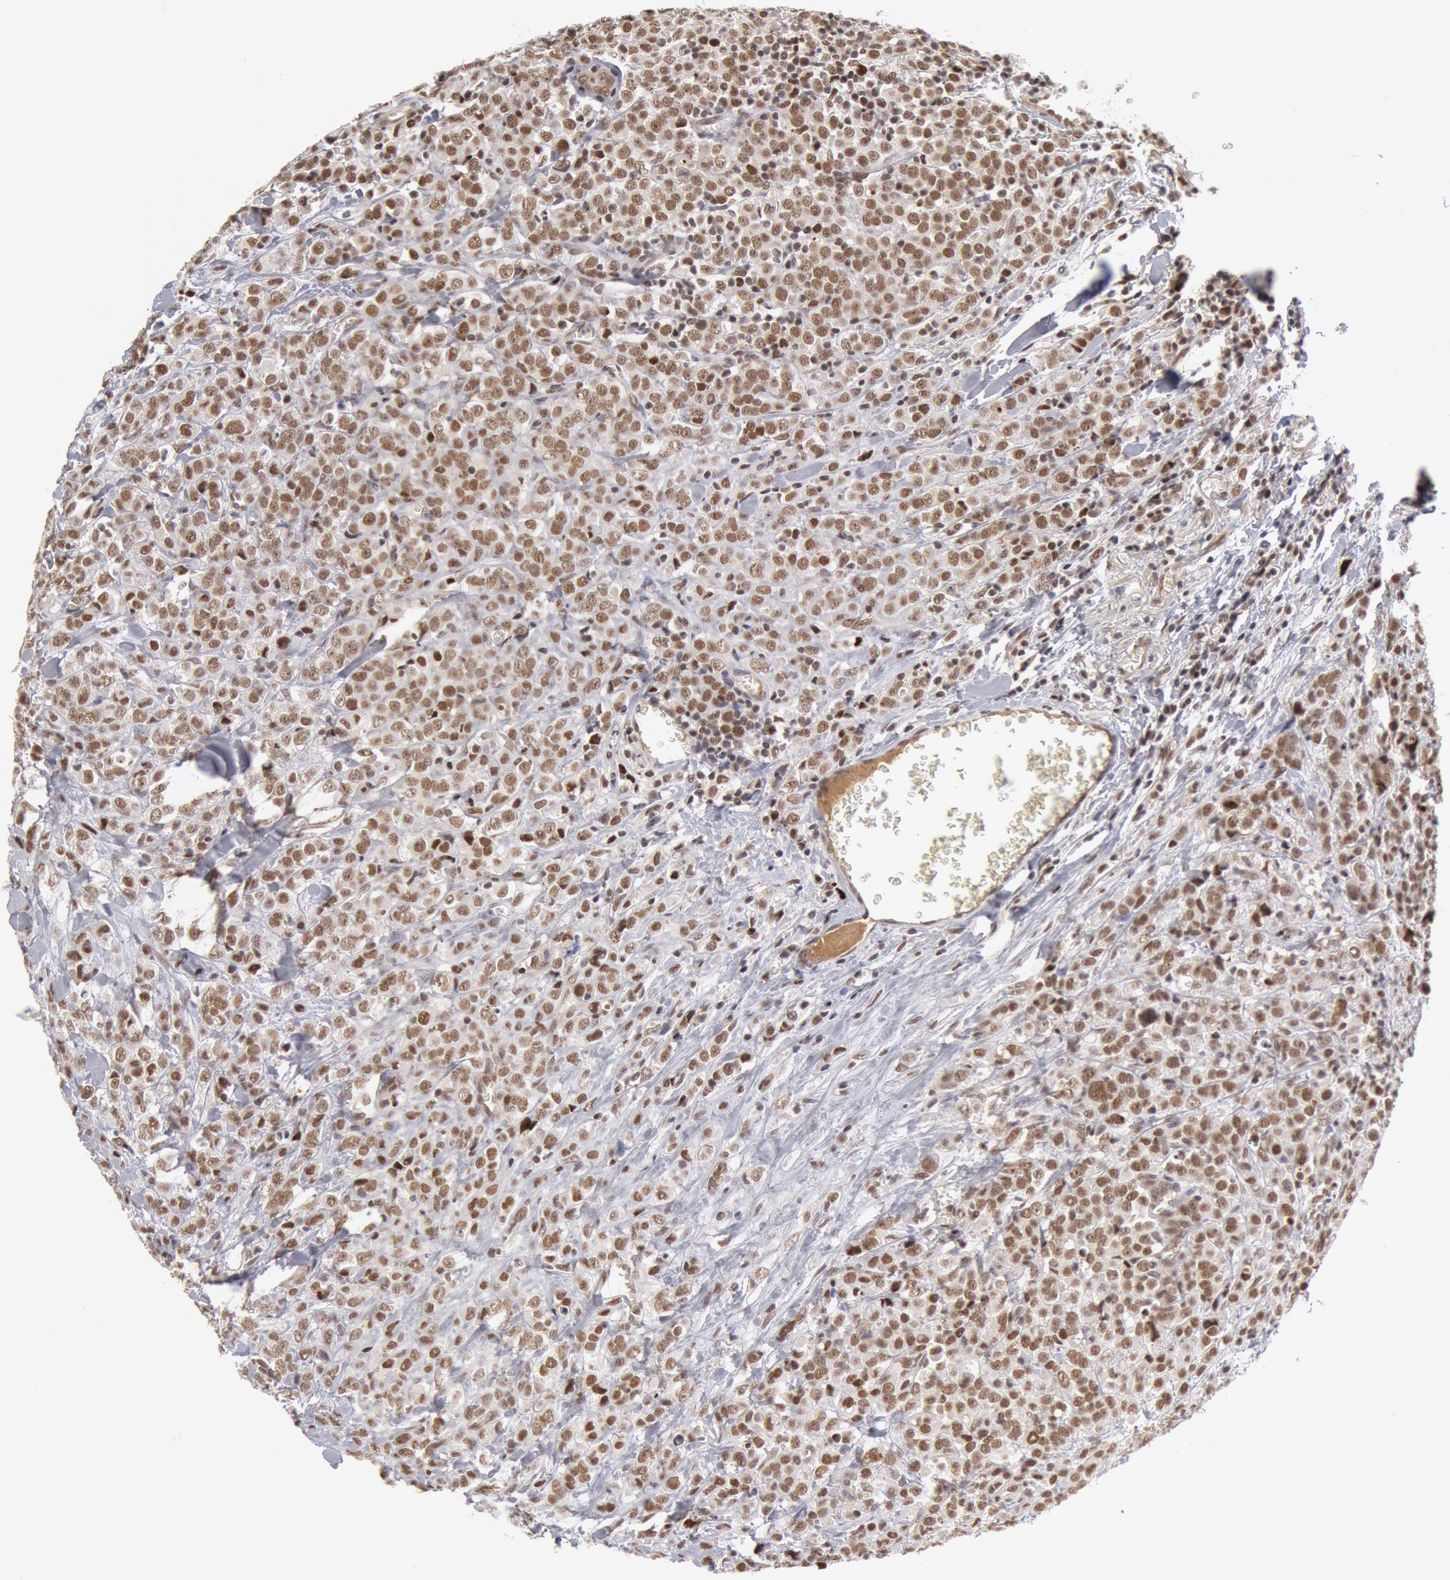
{"staining": {"intensity": "moderate", "quantity": ">75%", "location": "nuclear"}, "tissue": "breast cancer", "cell_type": "Tumor cells", "image_type": "cancer", "snomed": [{"axis": "morphology", "description": "Lobular carcinoma"}, {"axis": "topography", "description": "Breast"}], "caption": "A brown stain highlights moderate nuclear positivity of a protein in human breast lobular carcinoma tumor cells. Using DAB (3,3'-diaminobenzidine) (brown) and hematoxylin (blue) stains, captured at high magnification using brightfield microscopy.", "gene": "PPP4R3B", "patient": {"sex": "female", "age": 57}}